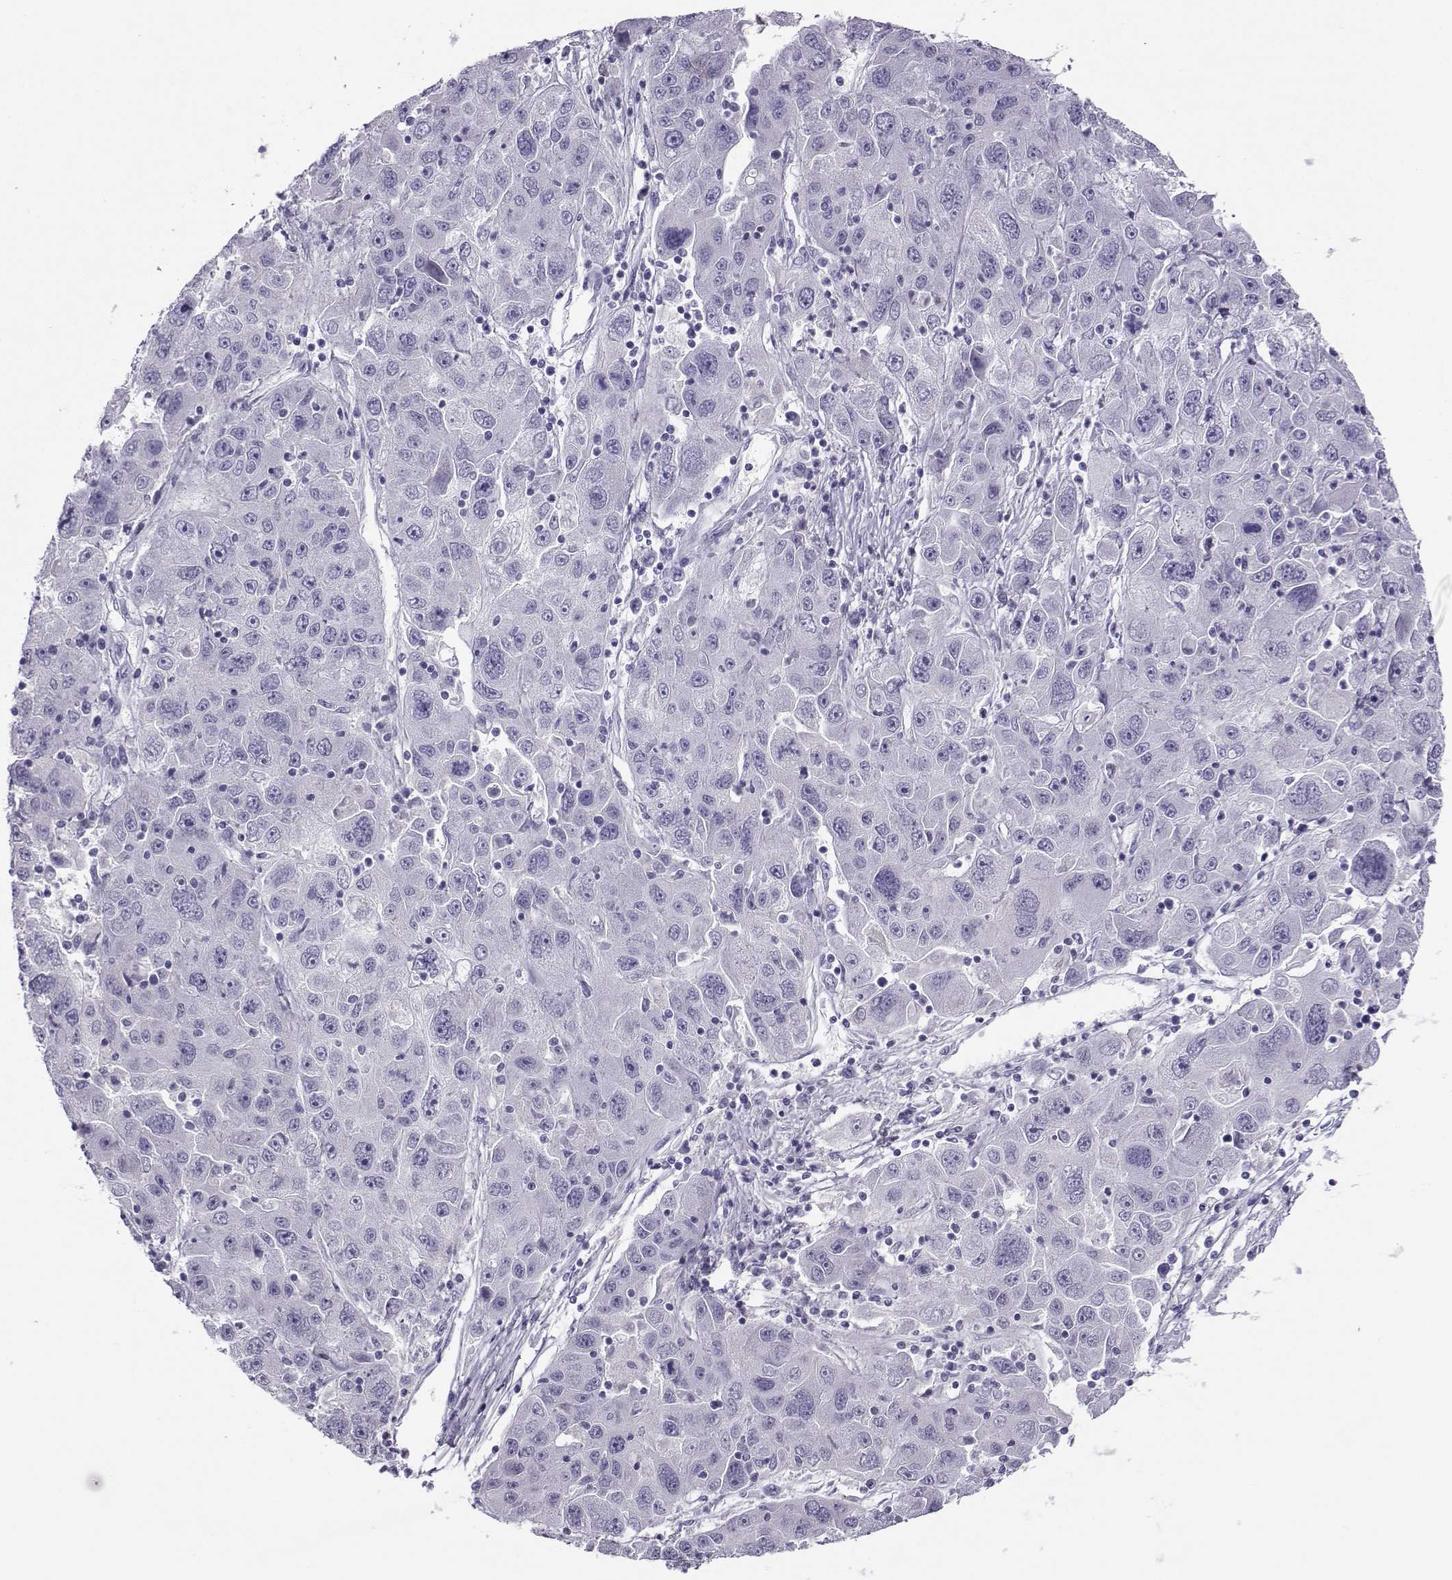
{"staining": {"intensity": "negative", "quantity": "none", "location": "none"}, "tissue": "stomach cancer", "cell_type": "Tumor cells", "image_type": "cancer", "snomed": [{"axis": "morphology", "description": "Adenocarcinoma, NOS"}, {"axis": "topography", "description": "Stomach"}], "caption": "This is a histopathology image of immunohistochemistry staining of stomach cancer, which shows no expression in tumor cells.", "gene": "FBXO24", "patient": {"sex": "male", "age": 56}}